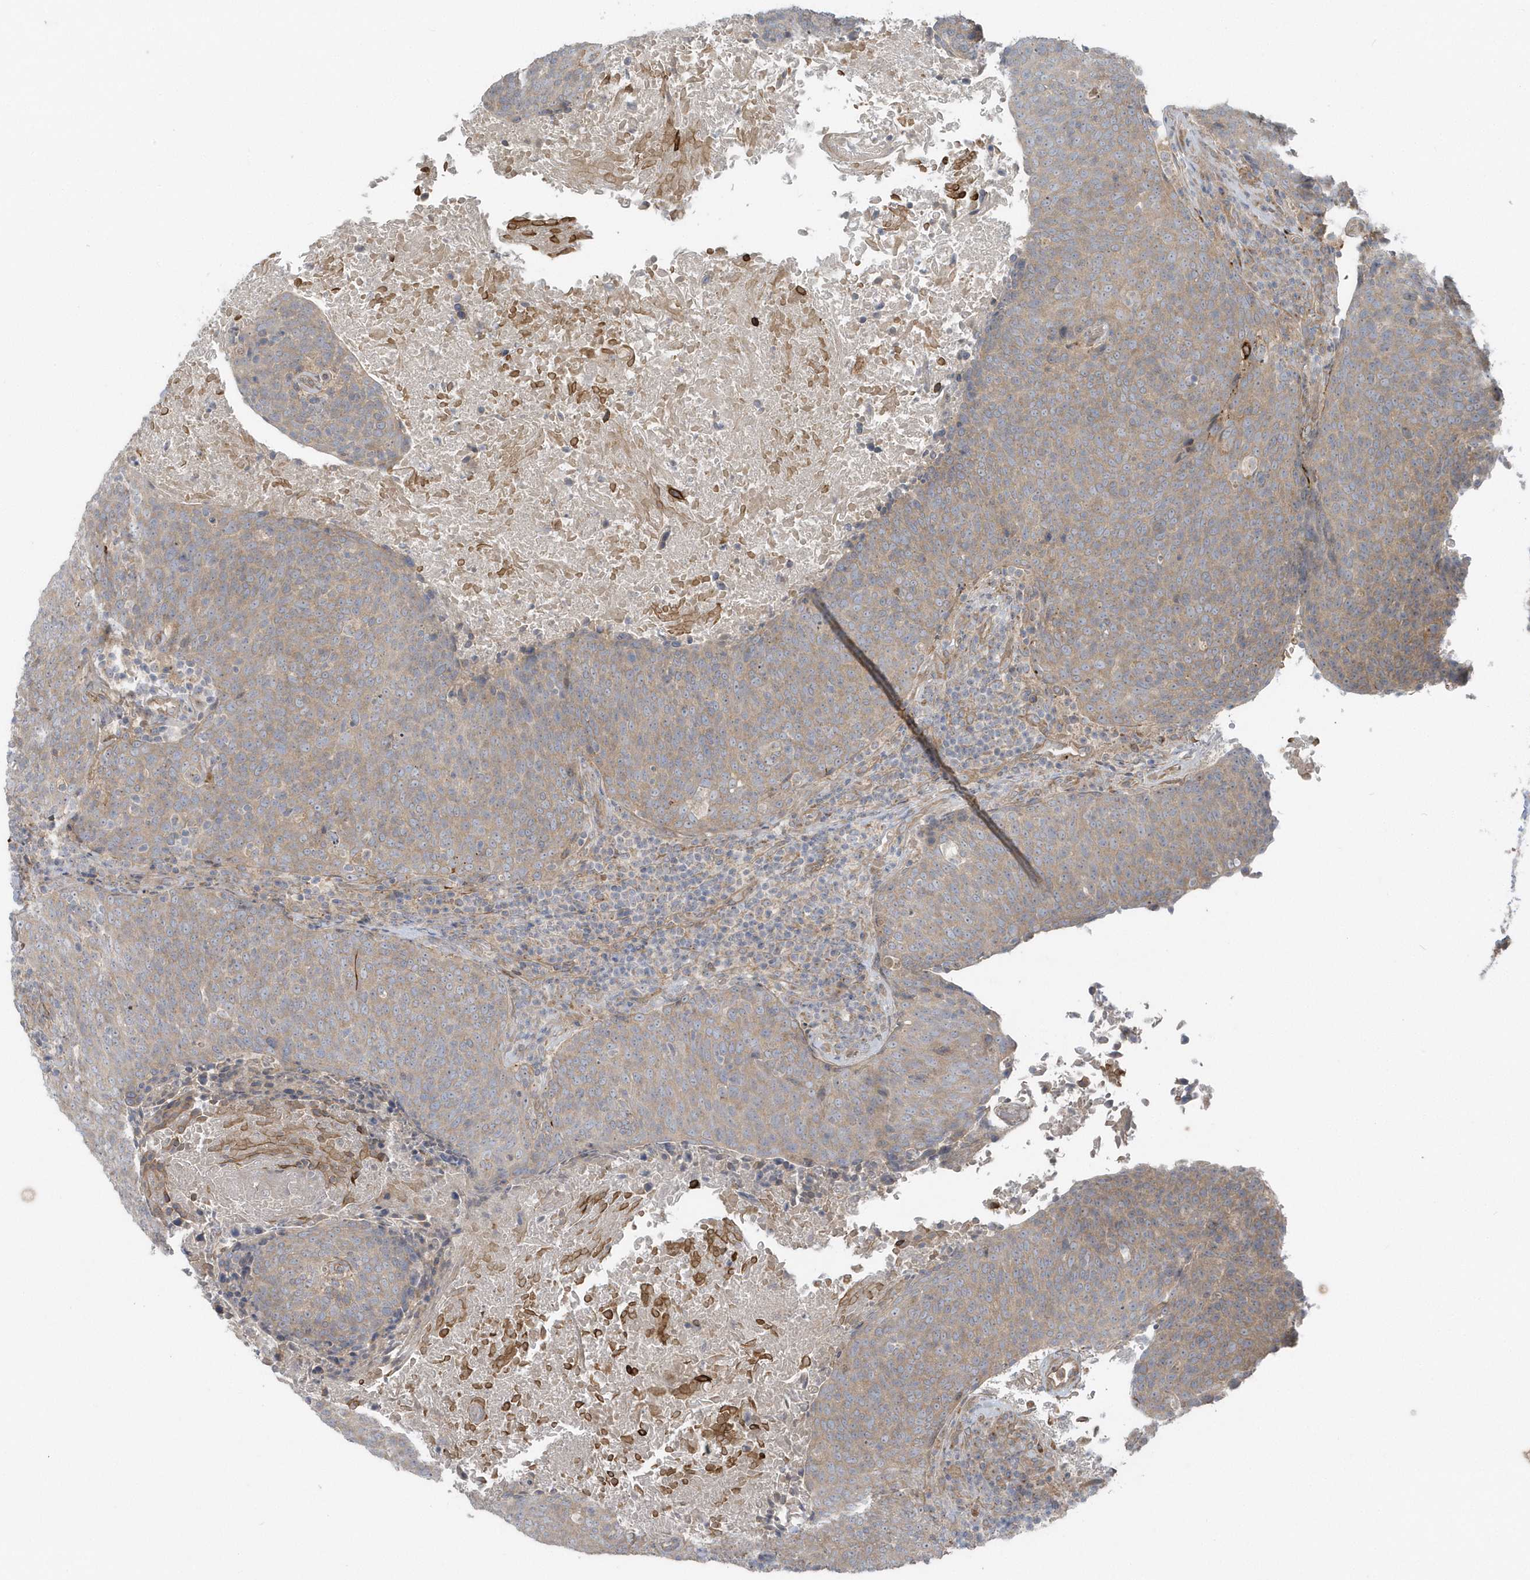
{"staining": {"intensity": "weak", "quantity": "25%-75%", "location": "cytoplasmic/membranous"}, "tissue": "head and neck cancer", "cell_type": "Tumor cells", "image_type": "cancer", "snomed": [{"axis": "morphology", "description": "Squamous cell carcinoma, NOS"}, {"axis": "morphology", "description": "Squamous cell carcinoma, metastatic, NOS"}, {"axis": "topography", "description": "Lymph node"}, {"axis": "topography", "description": "Head-Neck"}], "caption": "Head and neck metastatic squamous cell carcinoma was stained to show a protein in brown. There is low levels of weak cytoplasmic/membranous staining in about 25%-75% of tumor cells. (brown staining indicates protein expression, while blue staining denotes nuclei).", "gene": "ACTR1A", "patient": {"sex": "male", "age": 62}}